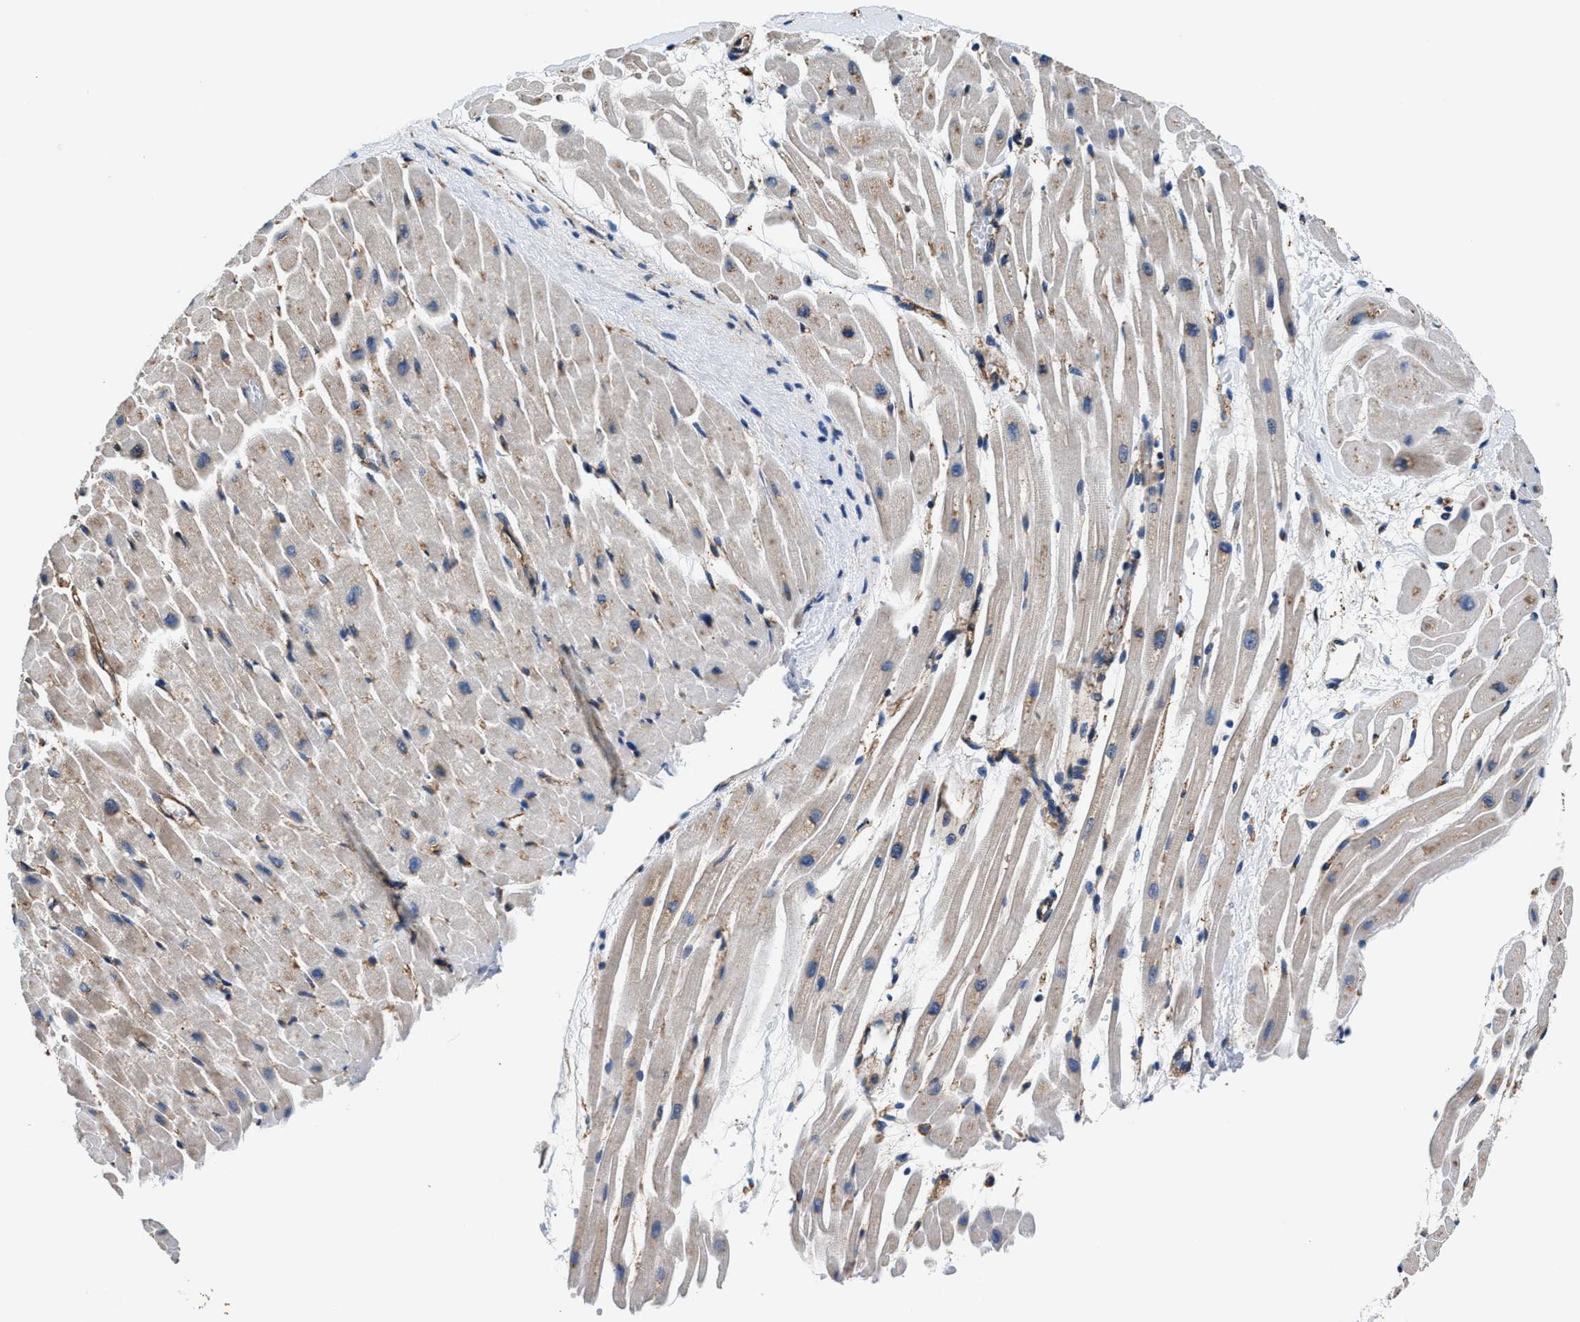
{"staining": {"intensity": "moderate", "quantity": ">75%", "location": "cytoplasmic/membranous"}, "tissue": "heart muscle", "cell_type": "Cardiomyocytes", "image_type": "normal", "snomed": [{"axis": "morphology", "description": "Normal tissue, NOS"}, {"axis": "topography", "description": "Heart"}], "caption": "Moderate cytoplasmic/membranous protein positivity is appreciated in approximately >75% of cardiomyocytes in heart muscle.", "gene": "PPP1R9B", "patient": {"sex": "male", "age": 45}}